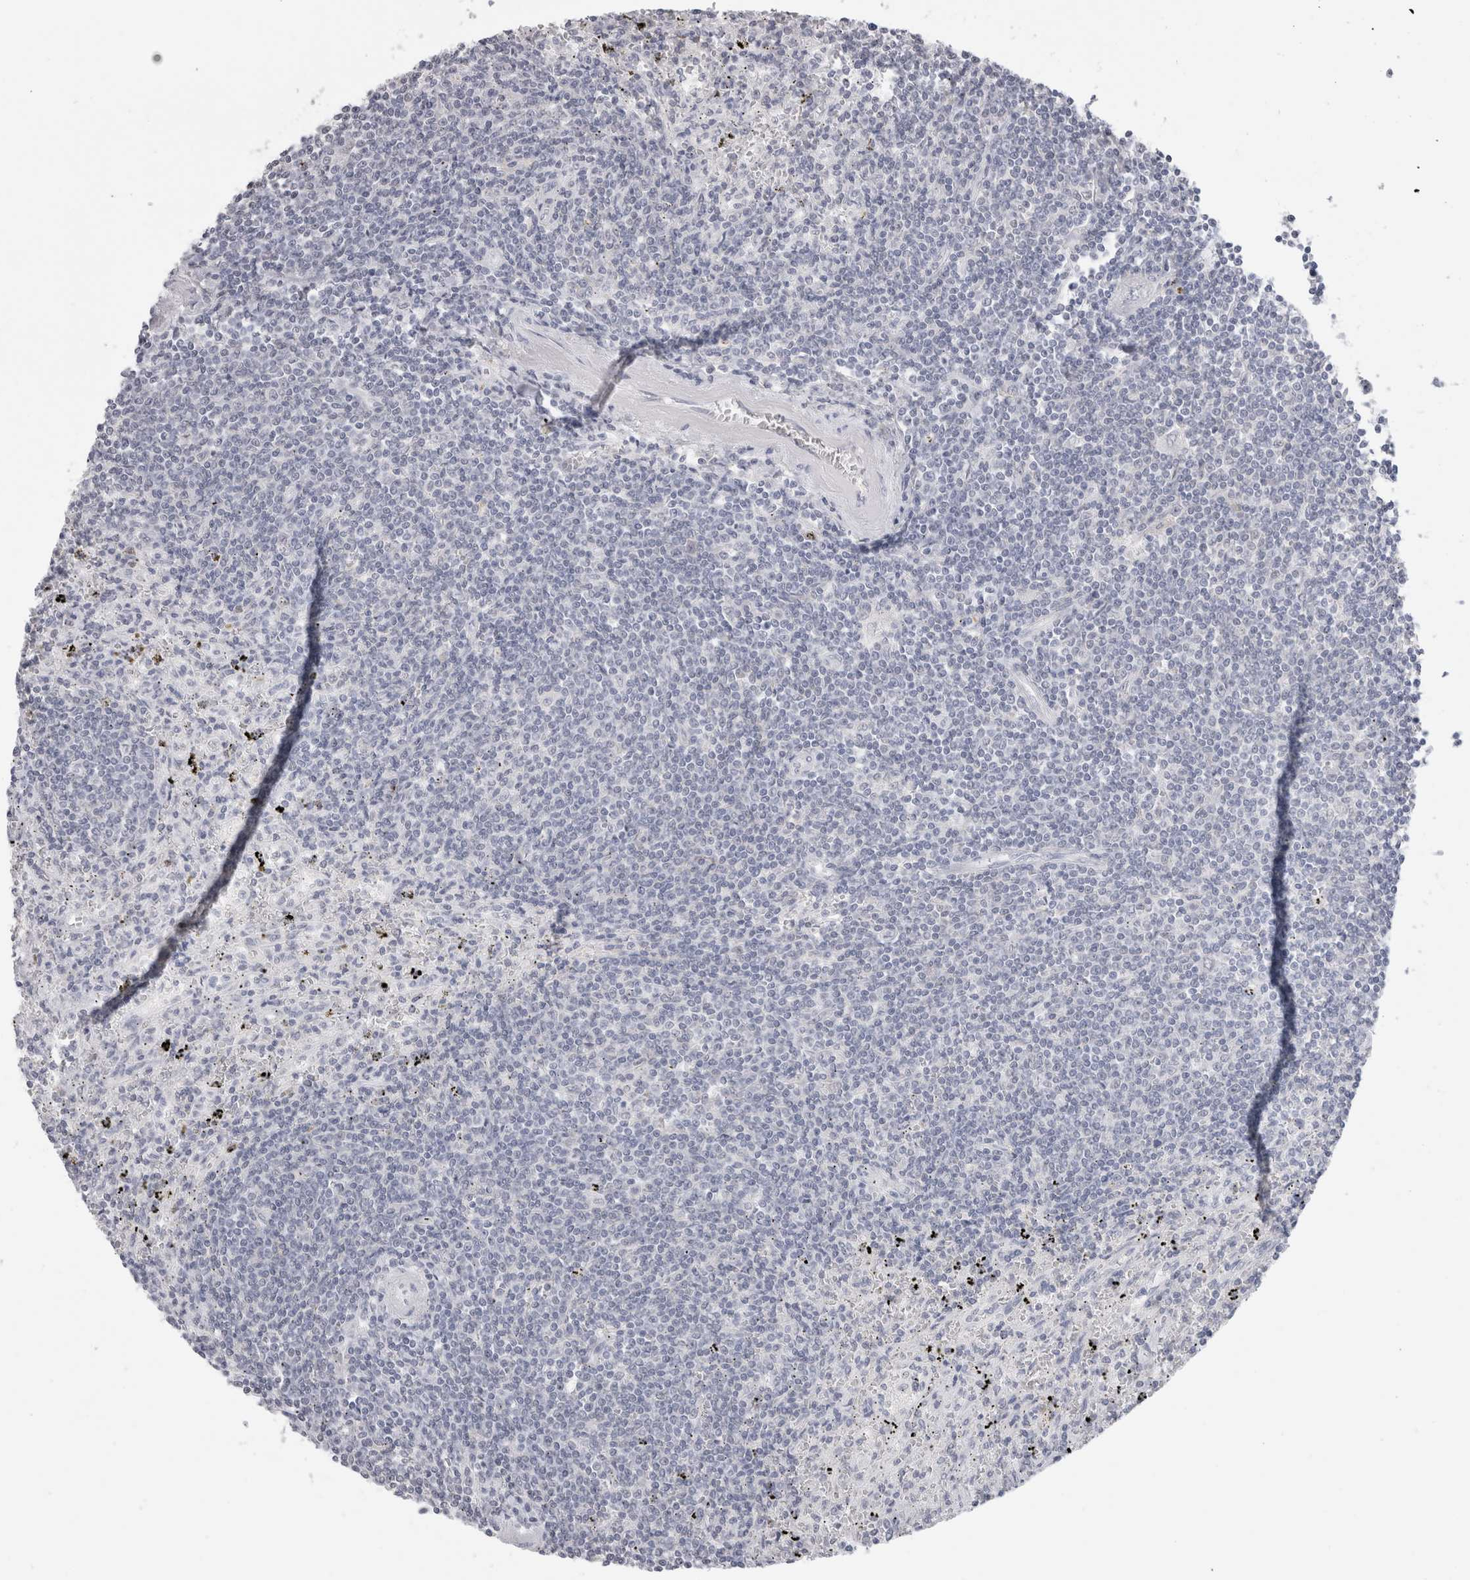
{"staining": {"intensity": "negative", "quantity": "none", "location": "none"}, "tissue": "lymphoma", "cell_type": "Tumor cells", "image_type": "cancer", "snomed": [{"axis": "morphology", "description": "Malignant lymphoma, non-Hodgkin's type, Low grade"}, {"axis": "topography", "description": "Spleen"}], "caption": "Low-grade malignant lymphoma, non-Hodgkin's type was stained to show a protein in brown. There is no significant expression in tumor cells.", "gene": "CADM3", "patient": {"sex": "male", "age": 76}}